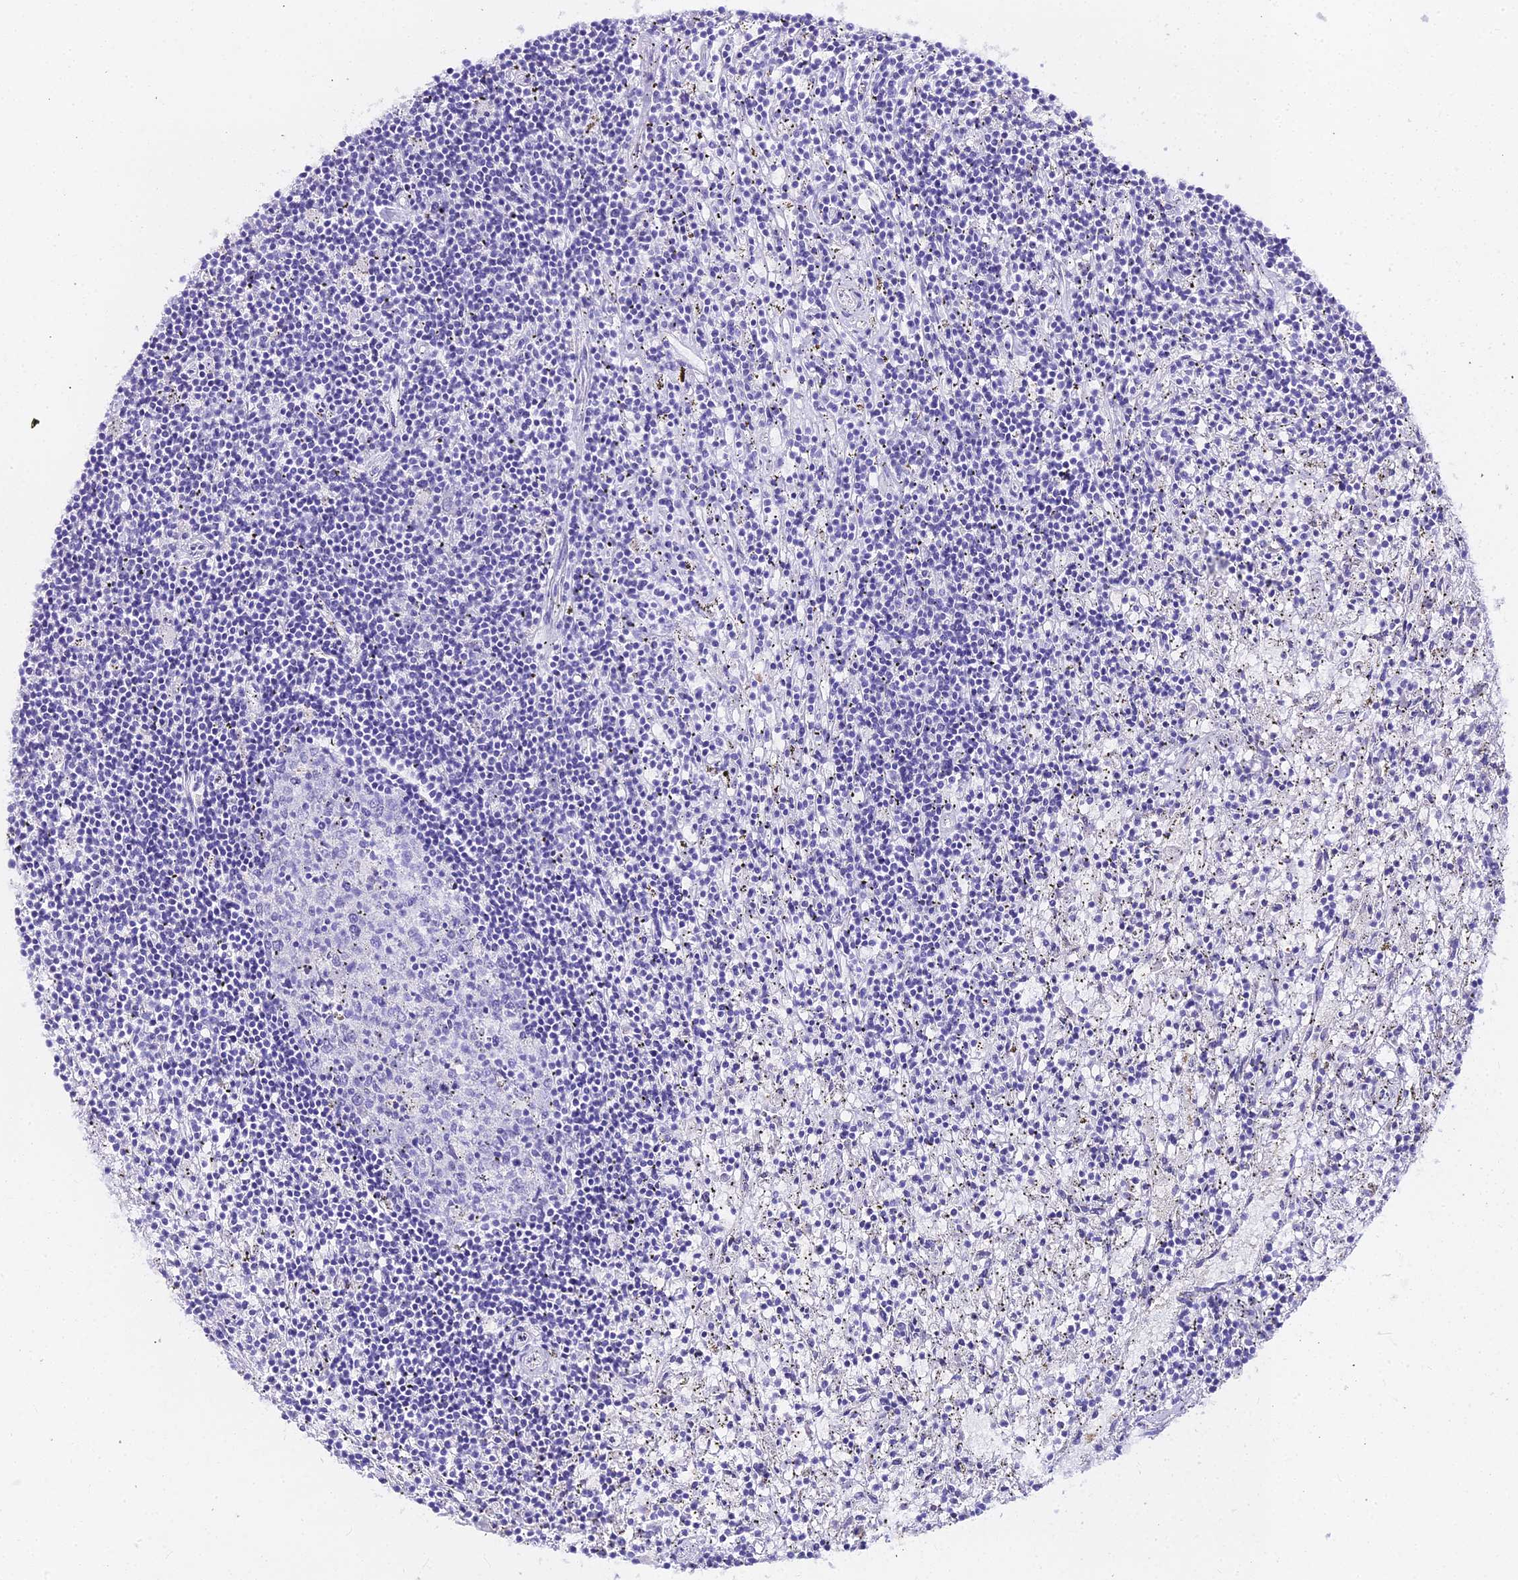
{"staining": {"intensity": "negative", "quantity": "none", "location": "none"}, "tissue": "lymphoma", "cell_type": "Tumor cells", "image_type": "cancer", "snomed": [{"axis": "morphology", "description": "Malignant lymphoma, non-Hodgkin's type, Low grade"}, {"axis": "topography", "description": "Spleen"}], "caption": "Immunohistochemical staining of human lymphoma demonstrates no significant staining in tumor cells. (Stains: DAB immunohistochemistry (IHC) with hematoxylin counter stain, Microscopy: brightfield microscopy at high magnification).", "gene": "GLYAT", "patient": {"sex": "male", "age": 76}}